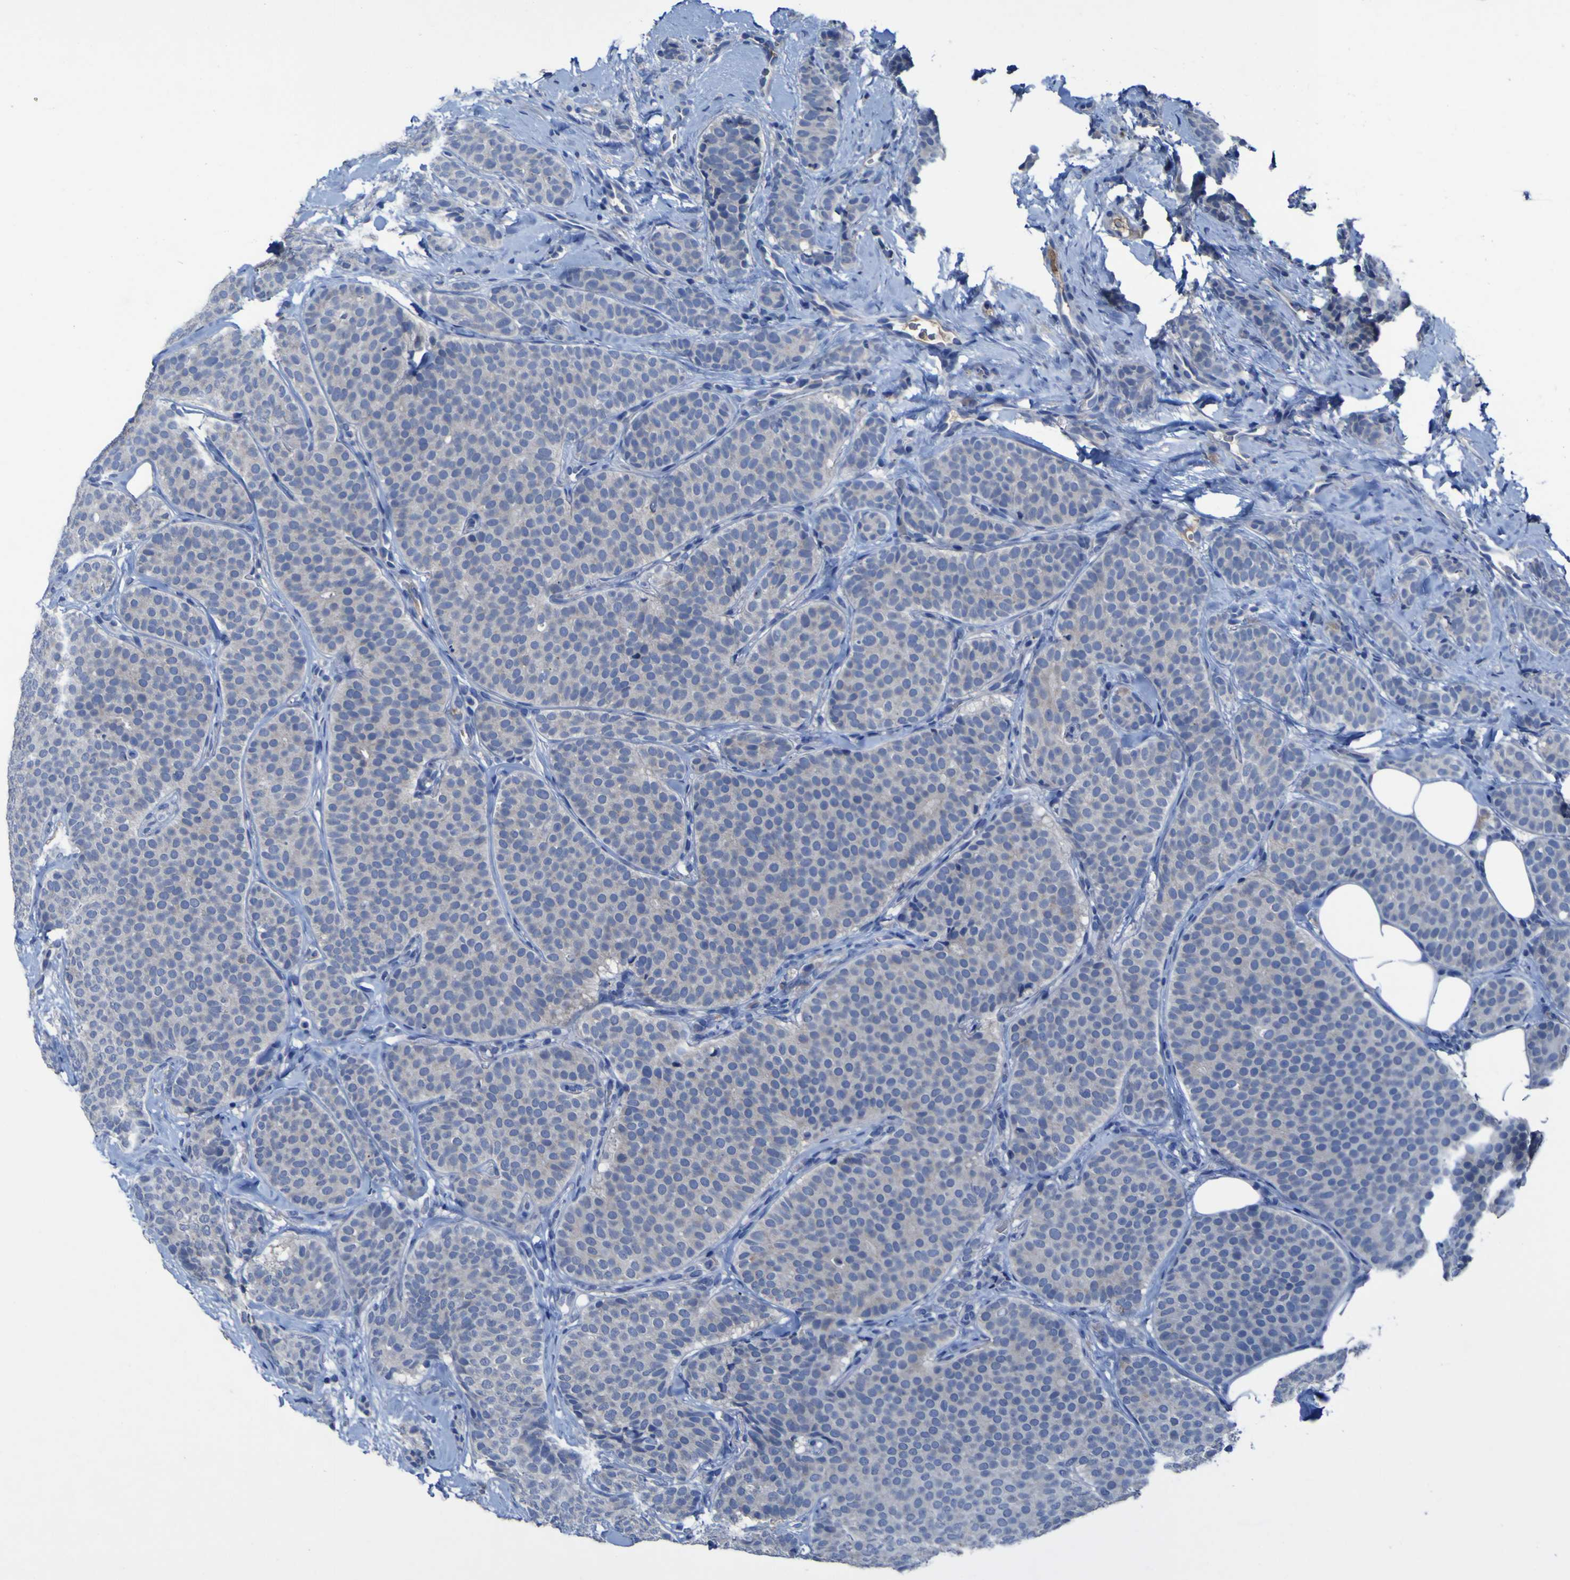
{"staining": {"intensity": "negative", "quantity": "none", "location": "none"}, "tissue": "breast cancer", "cell_type": "Tumor cells", "image_type": "cancer", "snomed": [{"axis": "morphology", "description": "Lobular carcinoma"}, {"axis": "topography", "description": "Skin"}, {"axis": "topography", "description": "Breast"}], "caption": "Histopathology image shows no significant protein staining in tumor cells of breast cancer.", "gene": "SGK2", "patient": {"sex": "female", "age": 46}}